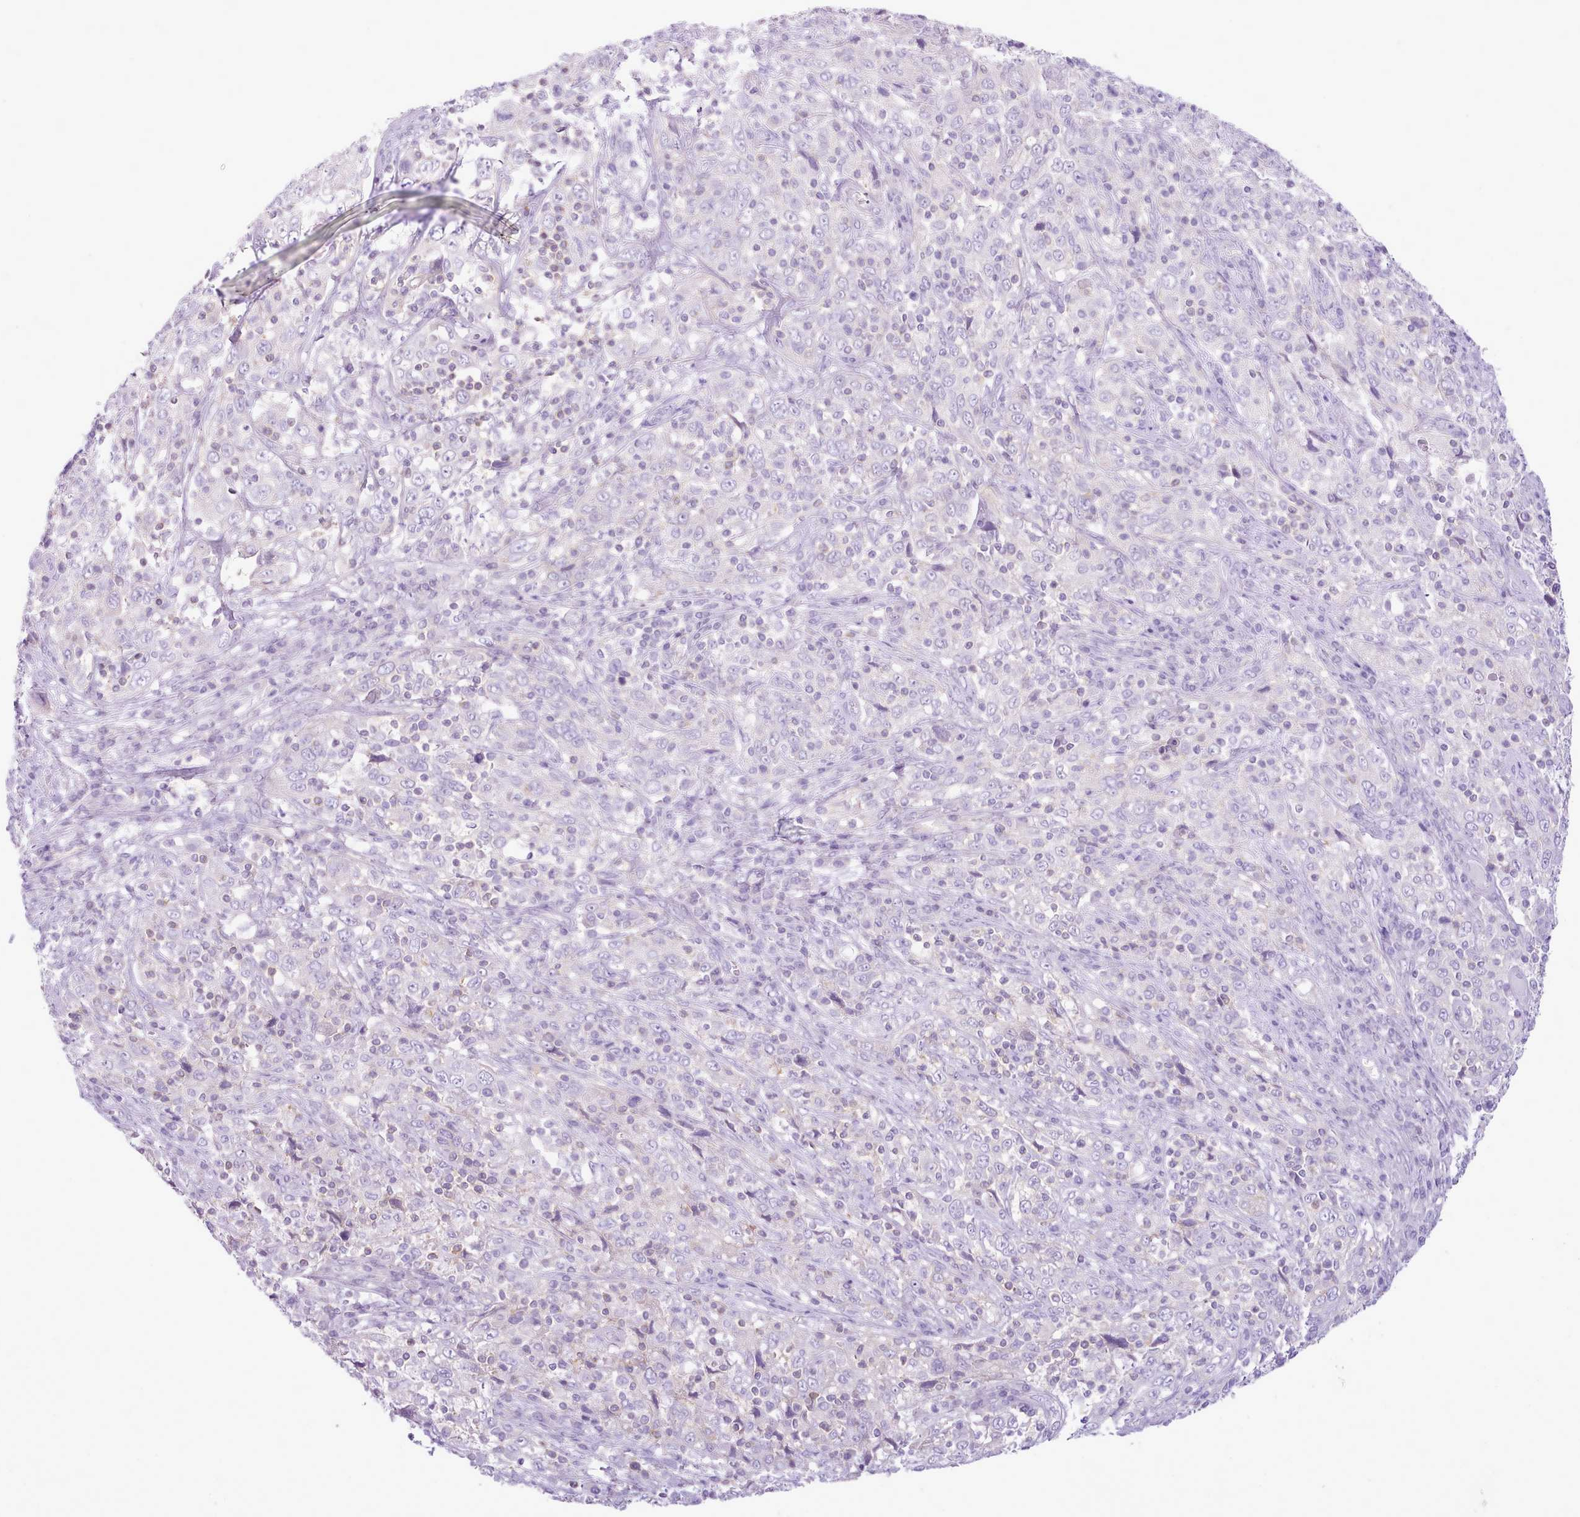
{"staining": {"intensity": "negative", "quantity": "none", "location": "none"}, "tissue": "cervical cancer", "cell_type": "Tumor cells", "image_type": "cancer", "snomed": [{"axis": "morphology", "description": "Squamous cell carcinoma, NOS"}, {"axis": "topography", "description": "Cervix"}], "caption": "Immunohistochemical staining of cervical cancer (squamous cell carcinoma) demonstrates no significant expression in tumor cells. The staining was performed using DAB to visualize the protein expression in brown, while the nuclei were stained in blue with hematoxylin (Magnification: 20x).", "gene": "MDFI", "patient": {"sex": "female", "age": 46}}